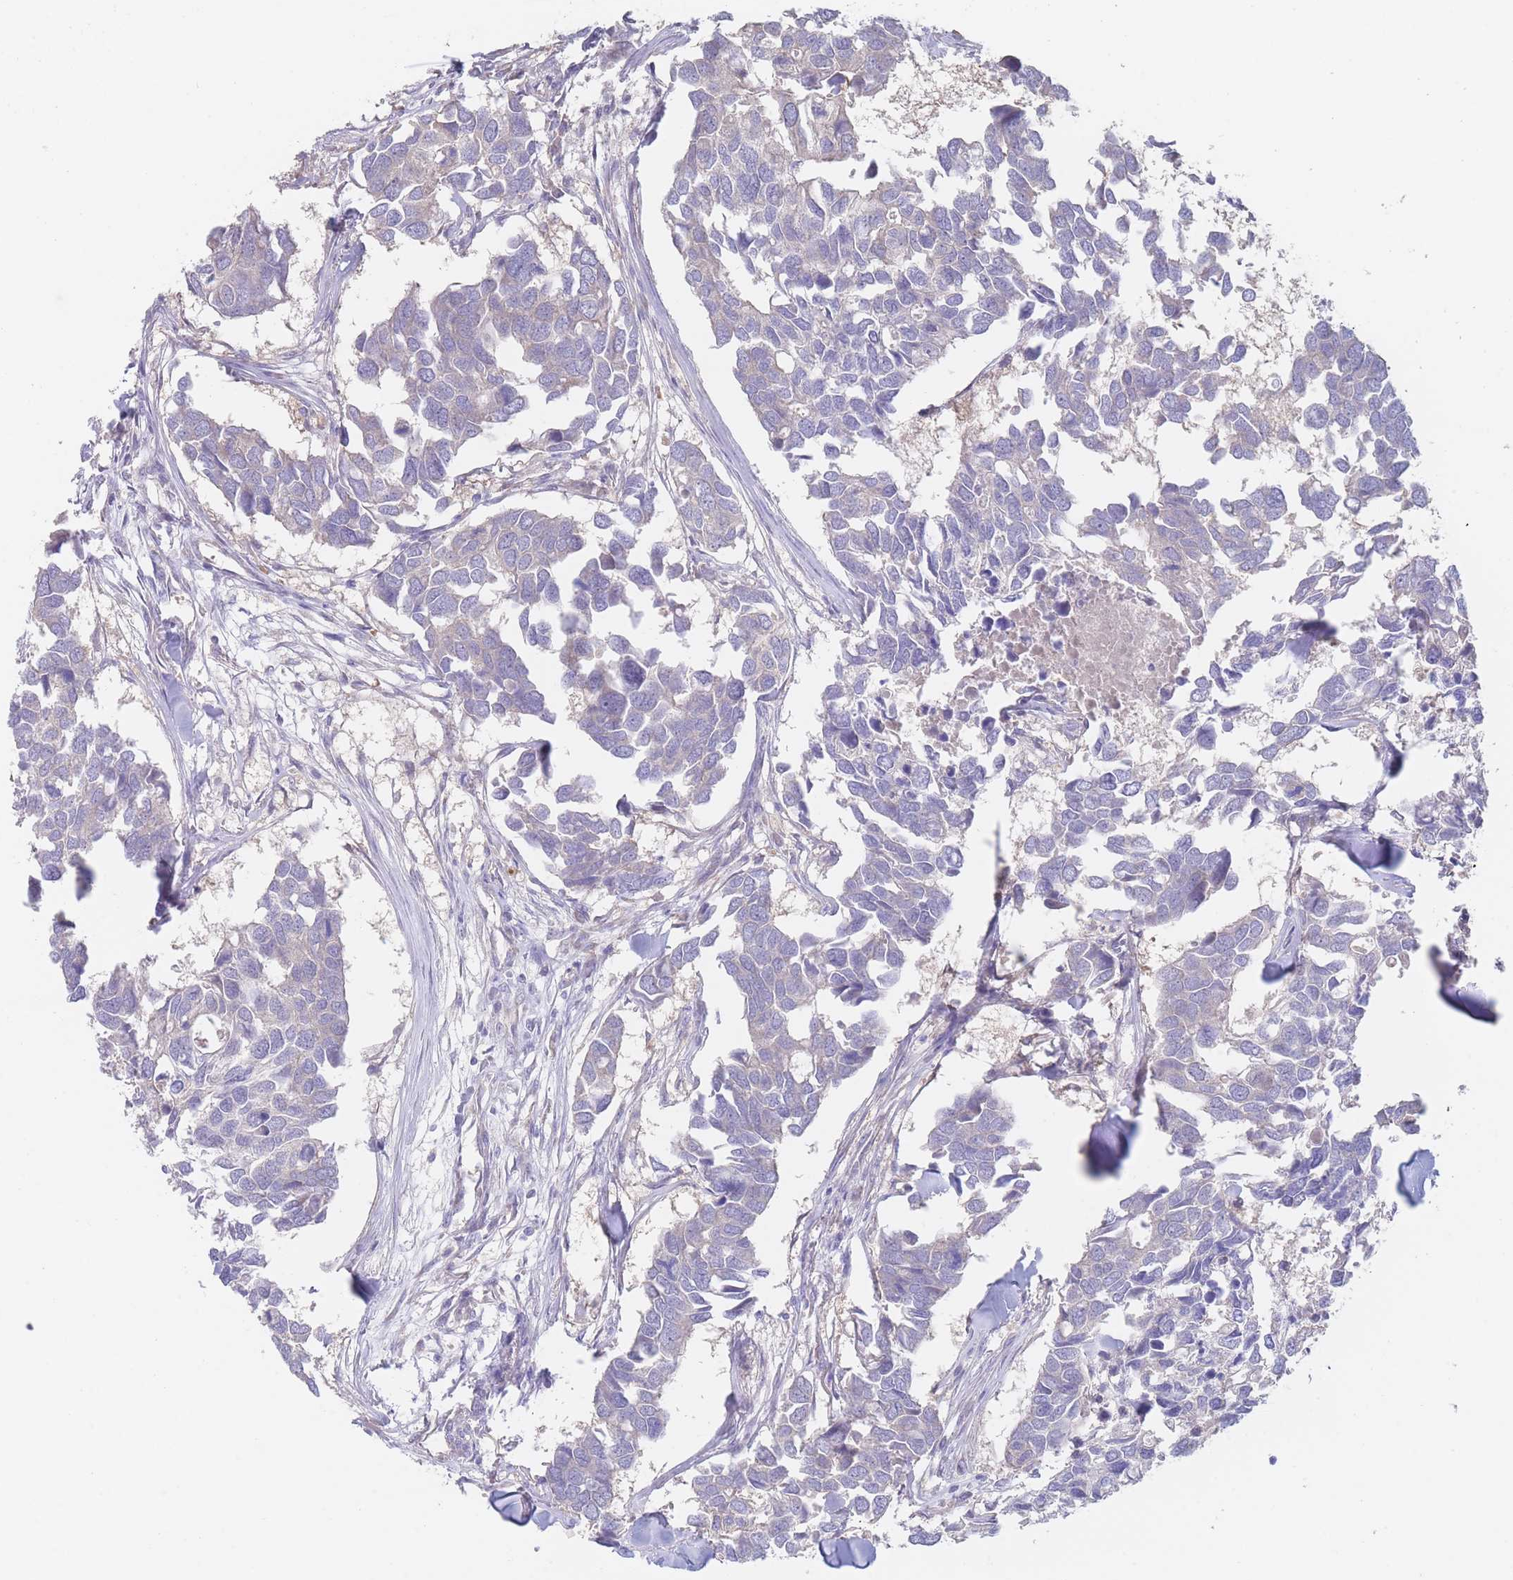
{"staining": {"intensity": "negative", "quantity": "none", "location": "none"}, "tissue": "breast cancer", "cell_type": "Tumor cells", "image_type": "cancer", "snomed": [{"axis": "morphology", "description": "Duct carcinoma"}, {"axis": "topography", "description": "Breast"}], "caption": "Infiltrating ductal carcinoma (breast) was stained to show a protein in brown. There is no significant positivity in tumor cells.", "gene": "ZNF281", "patient": {"sex": "female", "age": 83}}